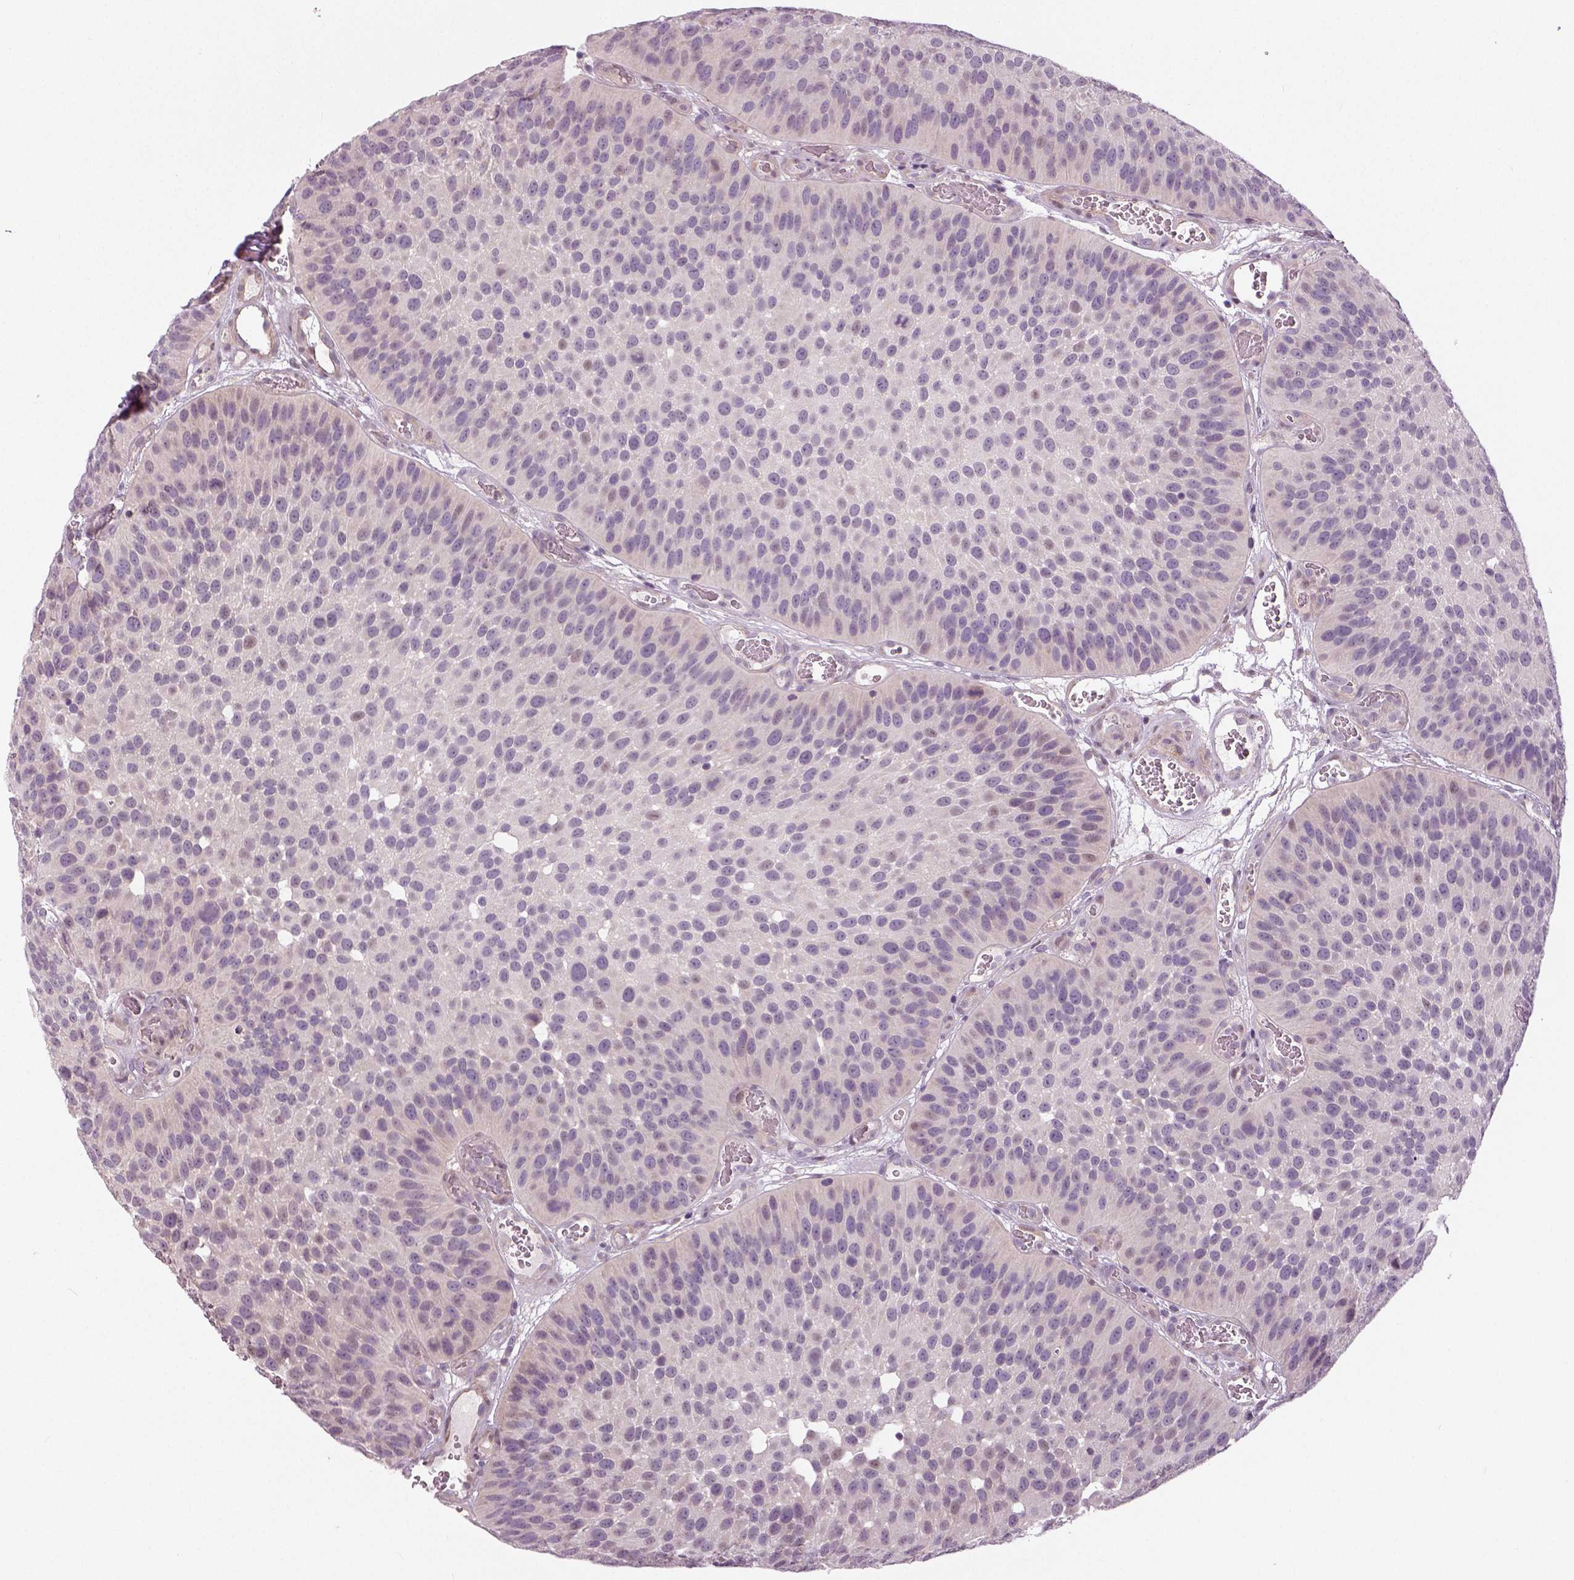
{"staining": {"intensity": "negative", "quantity": "none", "location": "none"}, "tissue": "urothelial cancer", "cell_type": "Tumor cells", "image_type": "cancer", "snomed": [{"axis": "morphology", "description": "Urothelial carcinoma, Low grade"}, {"axis": "topography", "description": "Urinary bladder"}], "caption": "This is a photomicrograph of immunohistochemistry (IHC) staining of low-grade urothelial carcinoma, which shows no expression in tumor cells.", "gene": "NECAB1", "patient": {"sex": "male", "age": 76}}